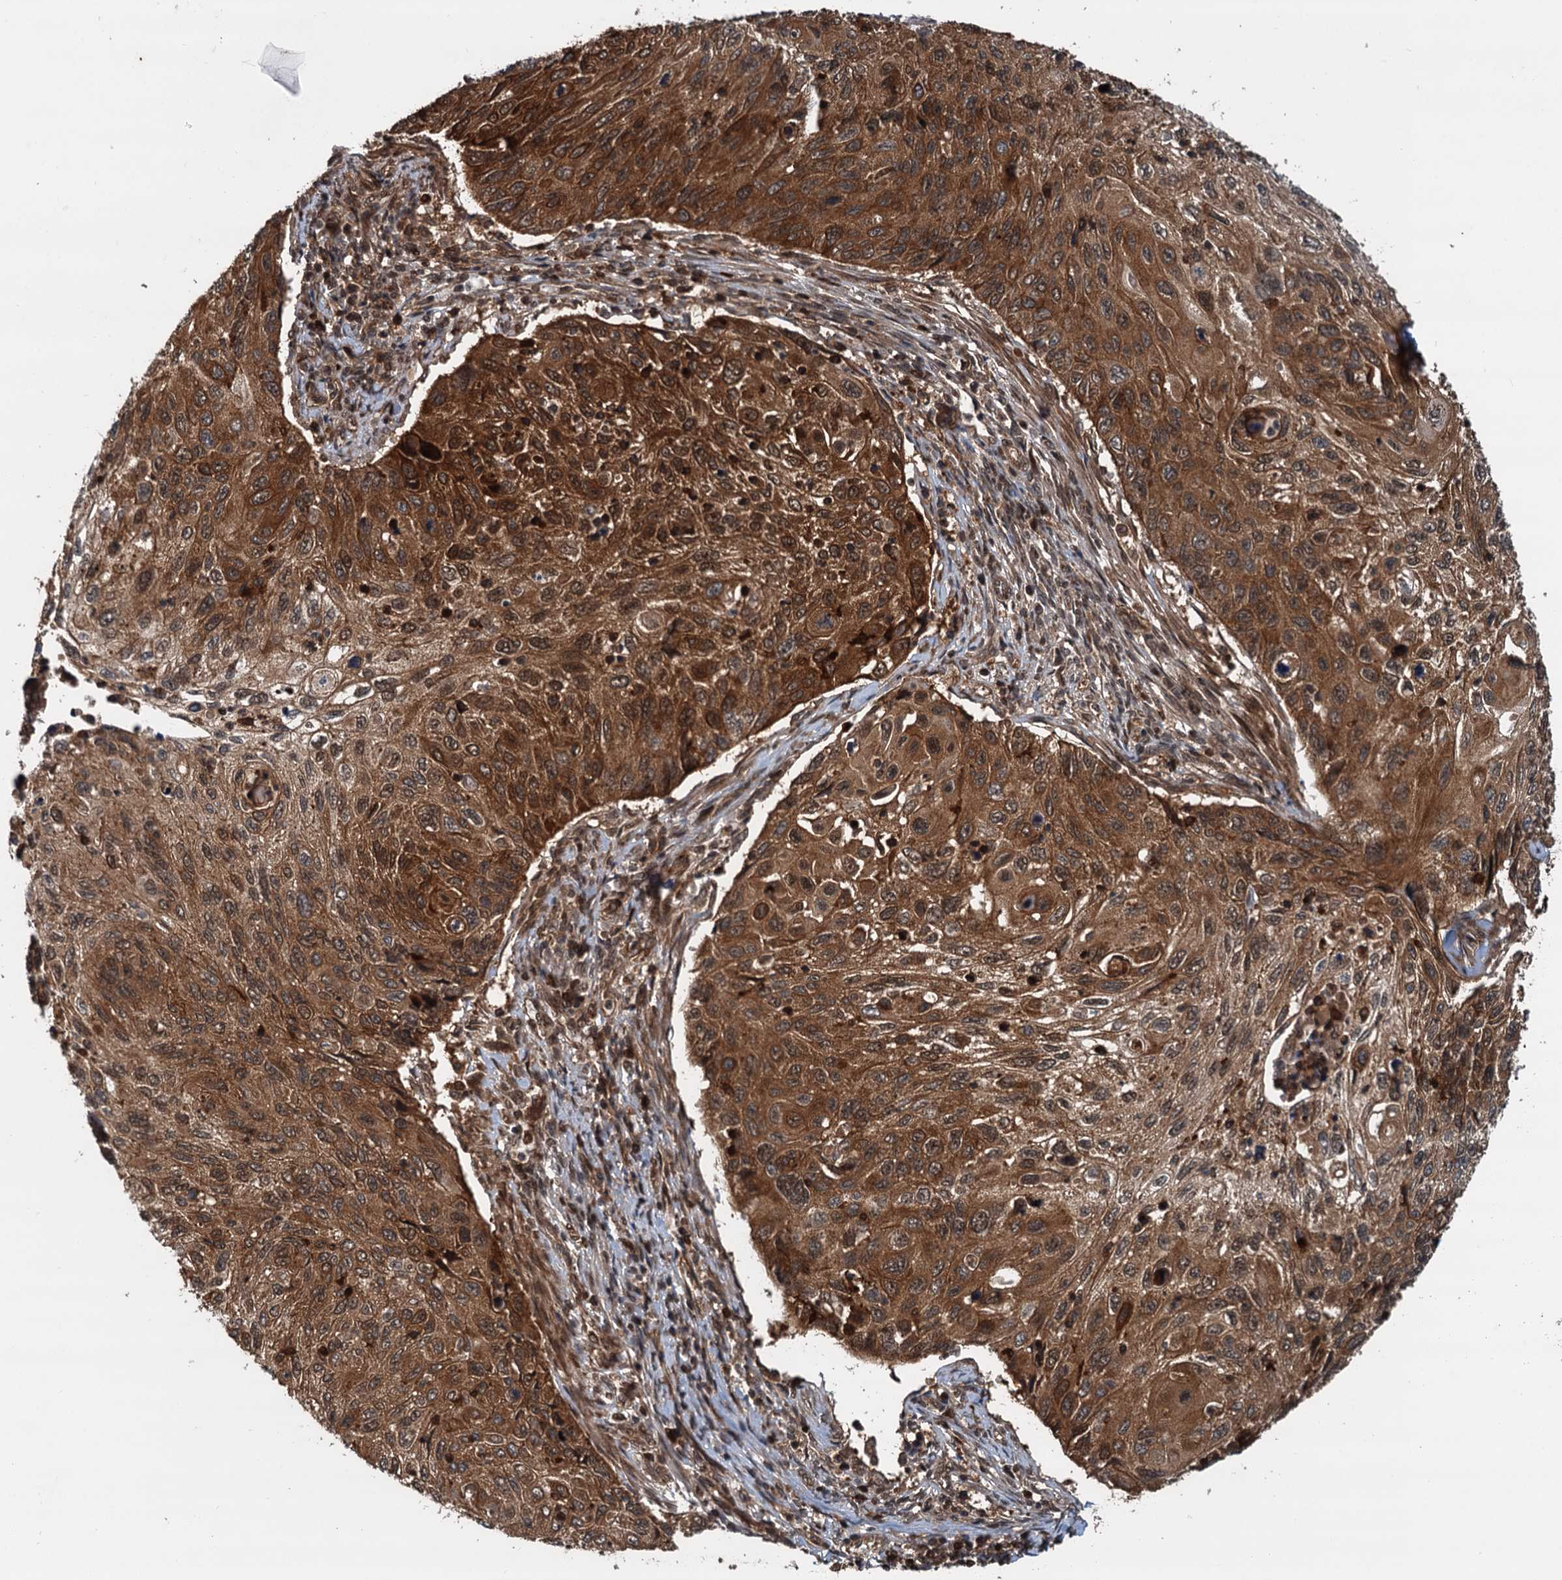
{"staining": {"intensity": "strong", "quantity": ">75%", "location": "cytoplasmic/membranous"}, "tissue": "cervical cancer", "cell_type": "Tumor cells", "image_type": "cancer", "snomed": [{"axis": "morphology", "description": "Squamous cell carcinoma, NOS"}, {"axis": "topography", "description": "Cervix"}], "caption": "This photomicrograph demonstrates immunohistochemistry (IHC) staining of human squamous cell carcinoma (cervical), with high strong cytoplasmic/membranous expression in about >75% of tumor cells.", "gene": "STUB1", "patient": {"sex": "female", "age": 70}}